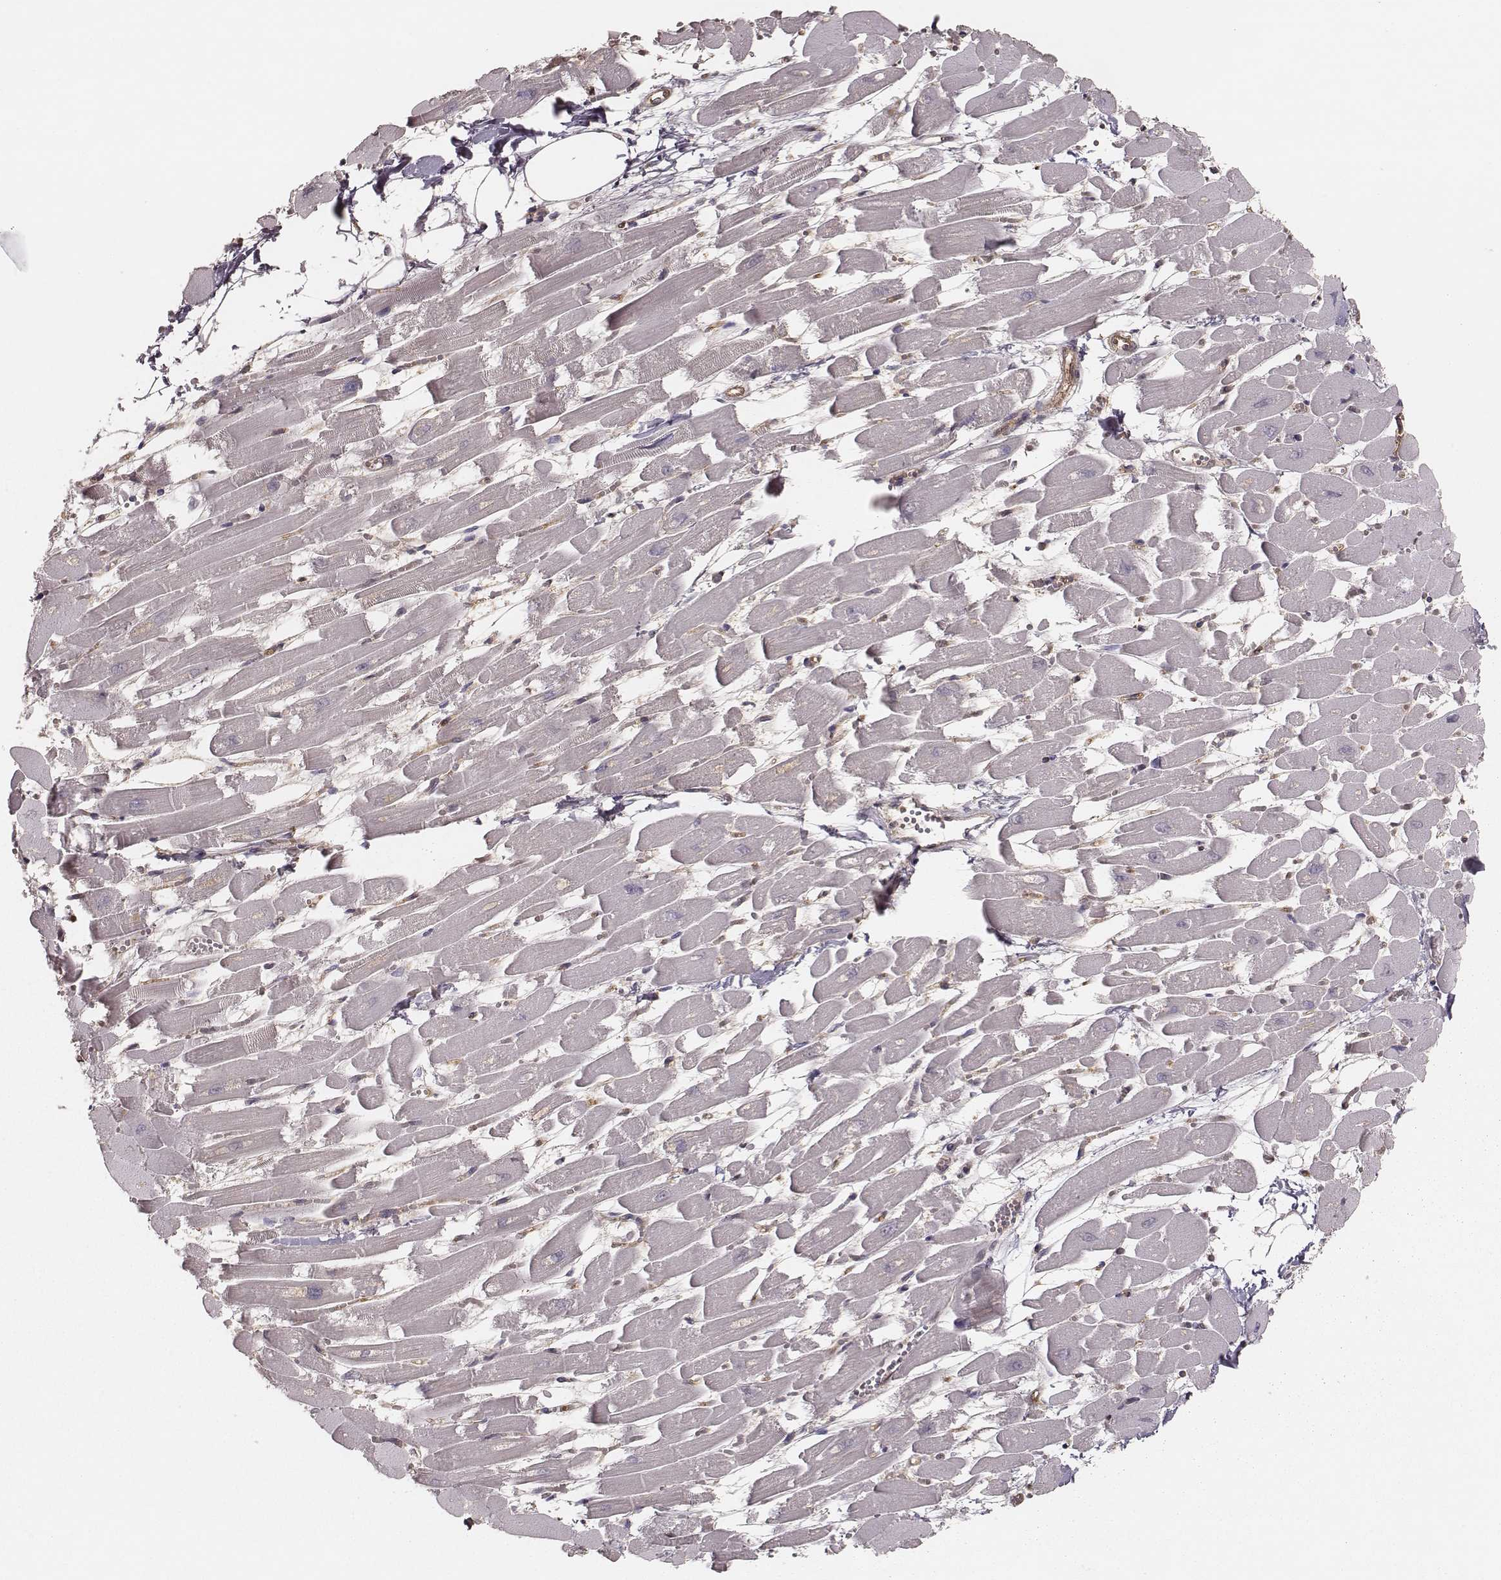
{"staining": {"intensity": "negative", "quantity": "none", "location": "none"}, "tissue": "heart muscle", "cell_type": "Cardiomyocytes", "image_type": "normal", "snomed": [{"axis": "morphology", "description": "Normal tissue, NOS"}, {"axis": "topography", "description": "Heart"}], "caption": "Unremarkable heart muscle was stained to show a protein in brown. There is no significant positivity in cardiomyocytes.", "gene": "CARS1", "patient": {"sex": "female", "age": 52}}